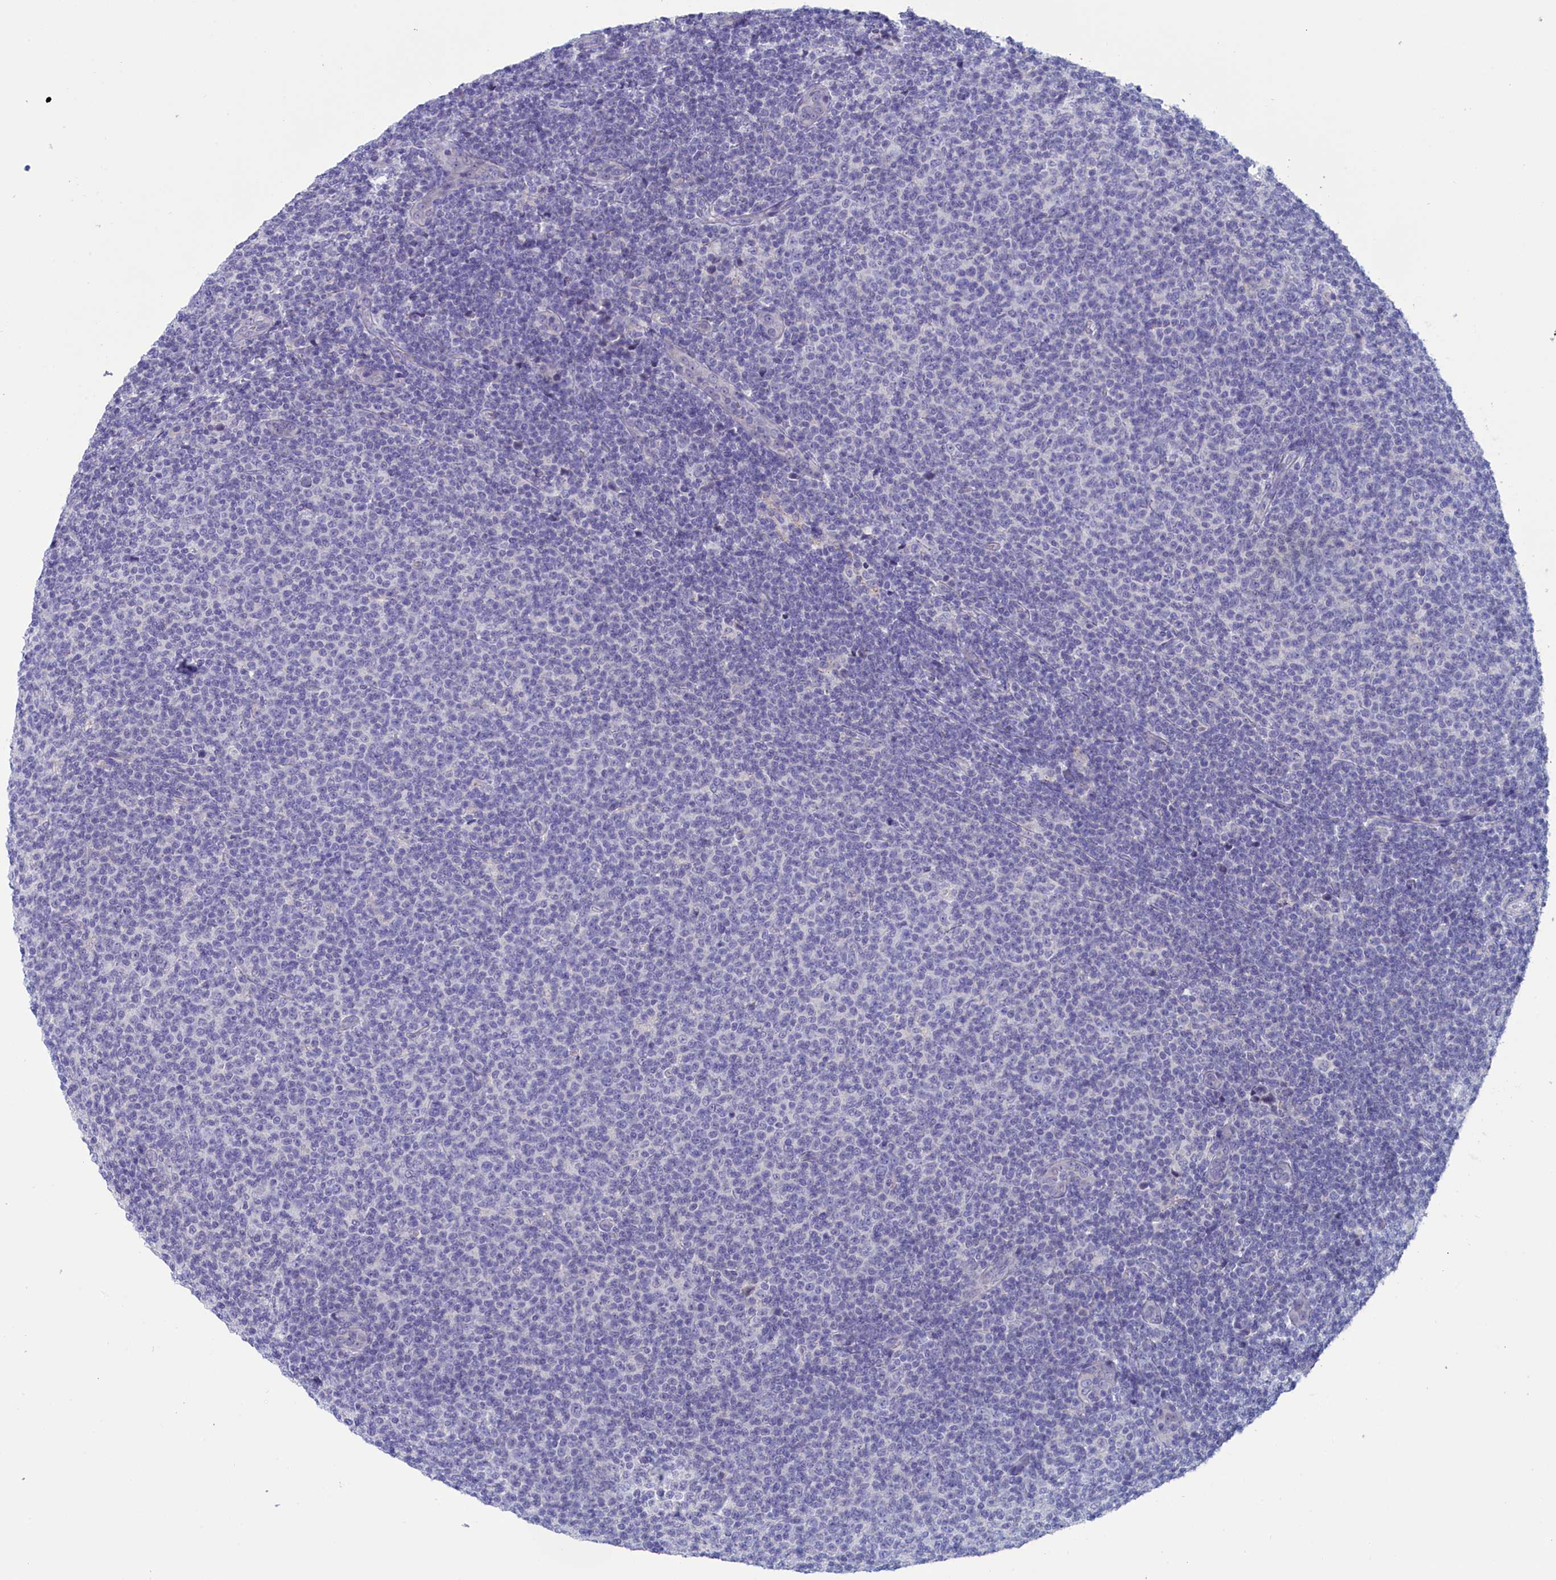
{"staining": {"intensity": "negative", "quantity": "none", "location": "none"}, "tissue": "lymphoma", "cell_type": "Tumor cells", "image_type": "cancer", "snomed": [{"axis": "morphology", "description": "Malignant lymphoma, non-Hodgkin's type, Low grade"}, {"axis": "topography", "description": "Lymph node"}], "caption": "DAB (3,3'-diaminobenzidine) immunohistochemical staining of lymphoma exhibits no significant positivity in tumor cells. (Immunohistochemistry (ihc), brightfield microscopy, high magnification).", "gene": "VPS35L", "patient": {"sex": "male", "age": 66}}